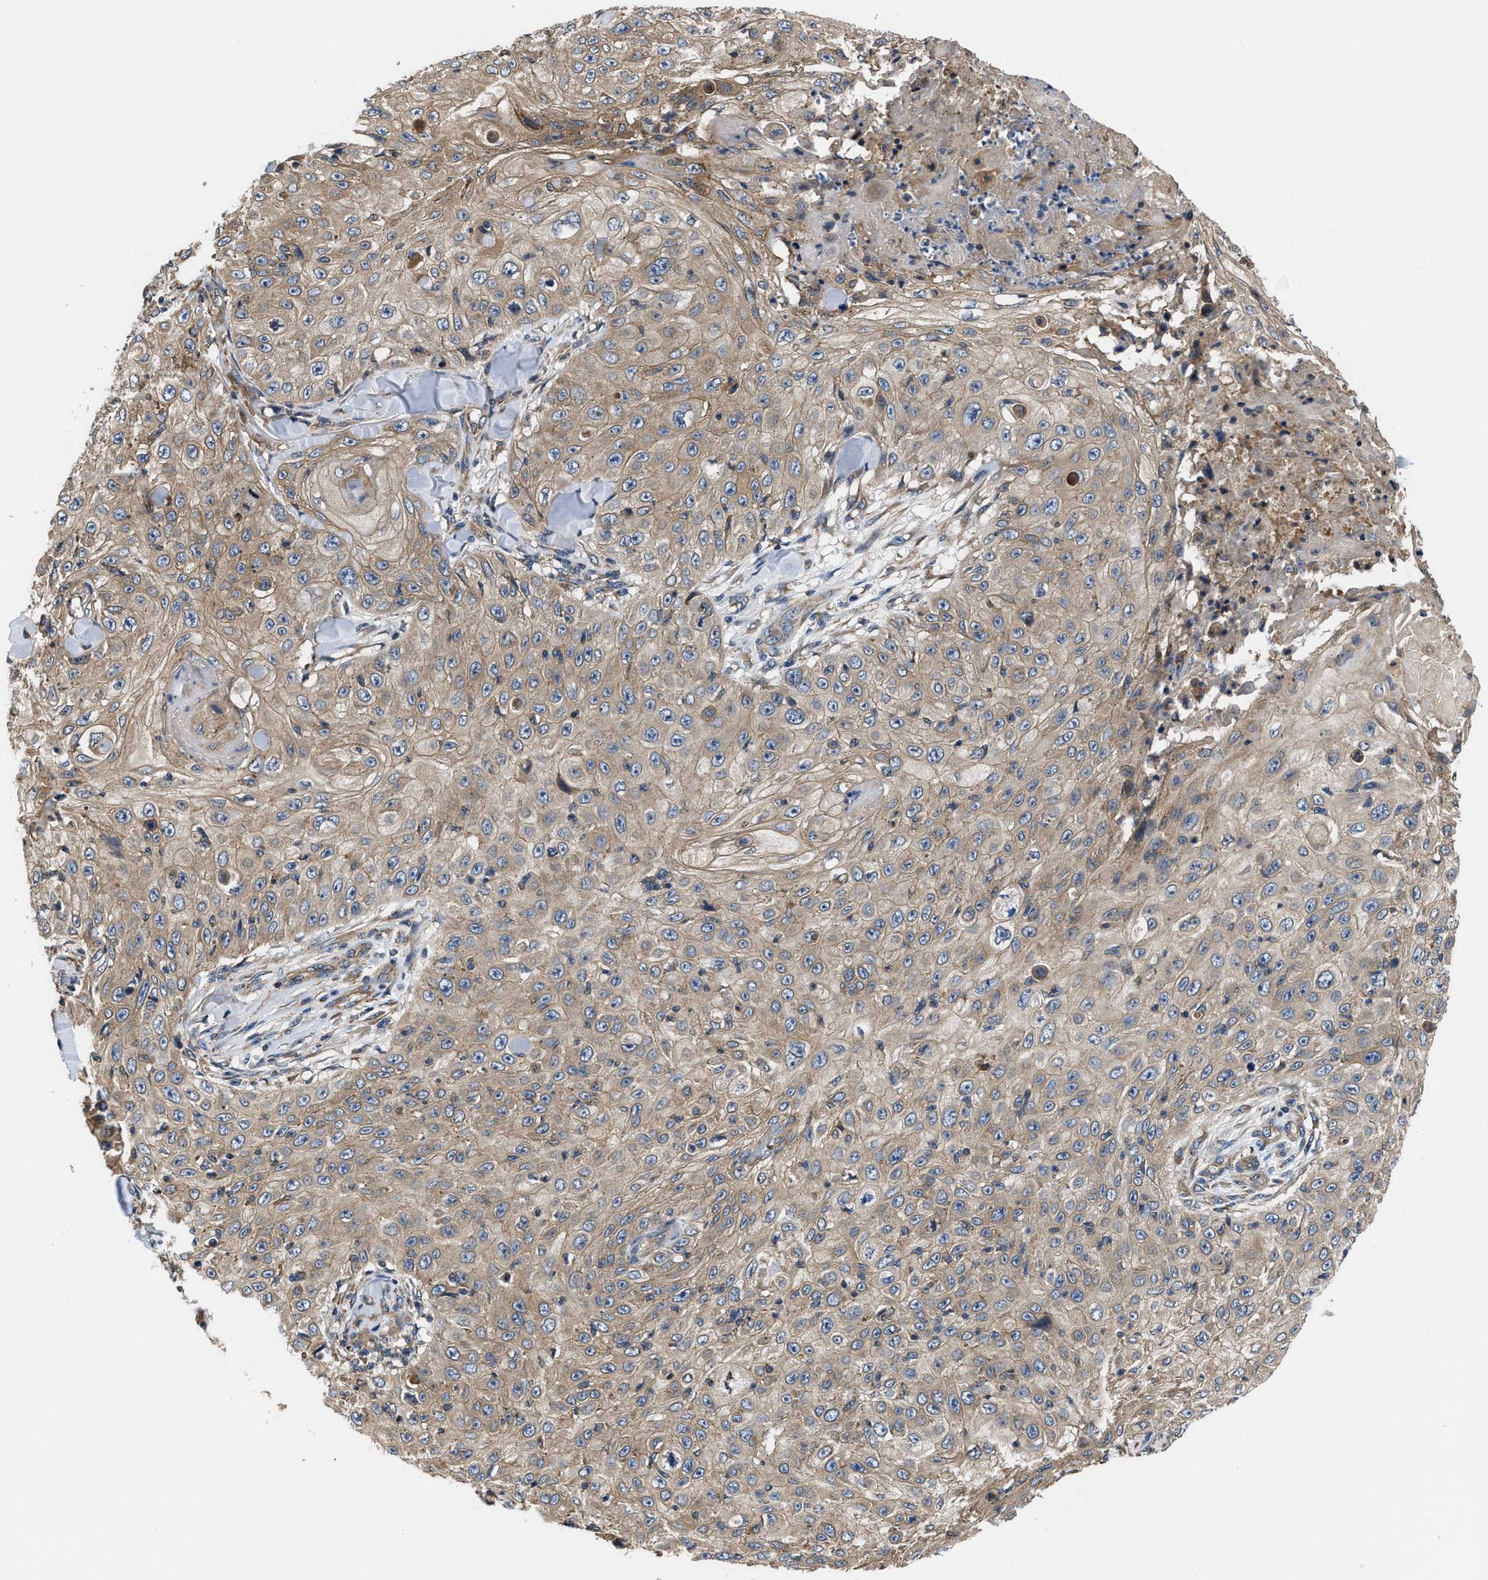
{"staining": {"intensity": "weak", "quantity": ">75%", "location": "cytoplasmic/membranous"}, "tissue": "skin cancer", "cell_type": "Tumor cells", "image_type": "cancer", "snomed": [{"axis": "morphology", "description": "Squamous cell carcinoma, NOS"}, {"axis": "topography", "description": "Skin"}], "caption": "An immunohistochemistry photomicrograph of tumor tissue is shown. Protein staining in brown labels weak cytoplasmic/membranous positivity in skin squamous cell carcinoma within tumor cells.", "gene": "CEP128", "patient": {"sex": "male", "age": 86}}